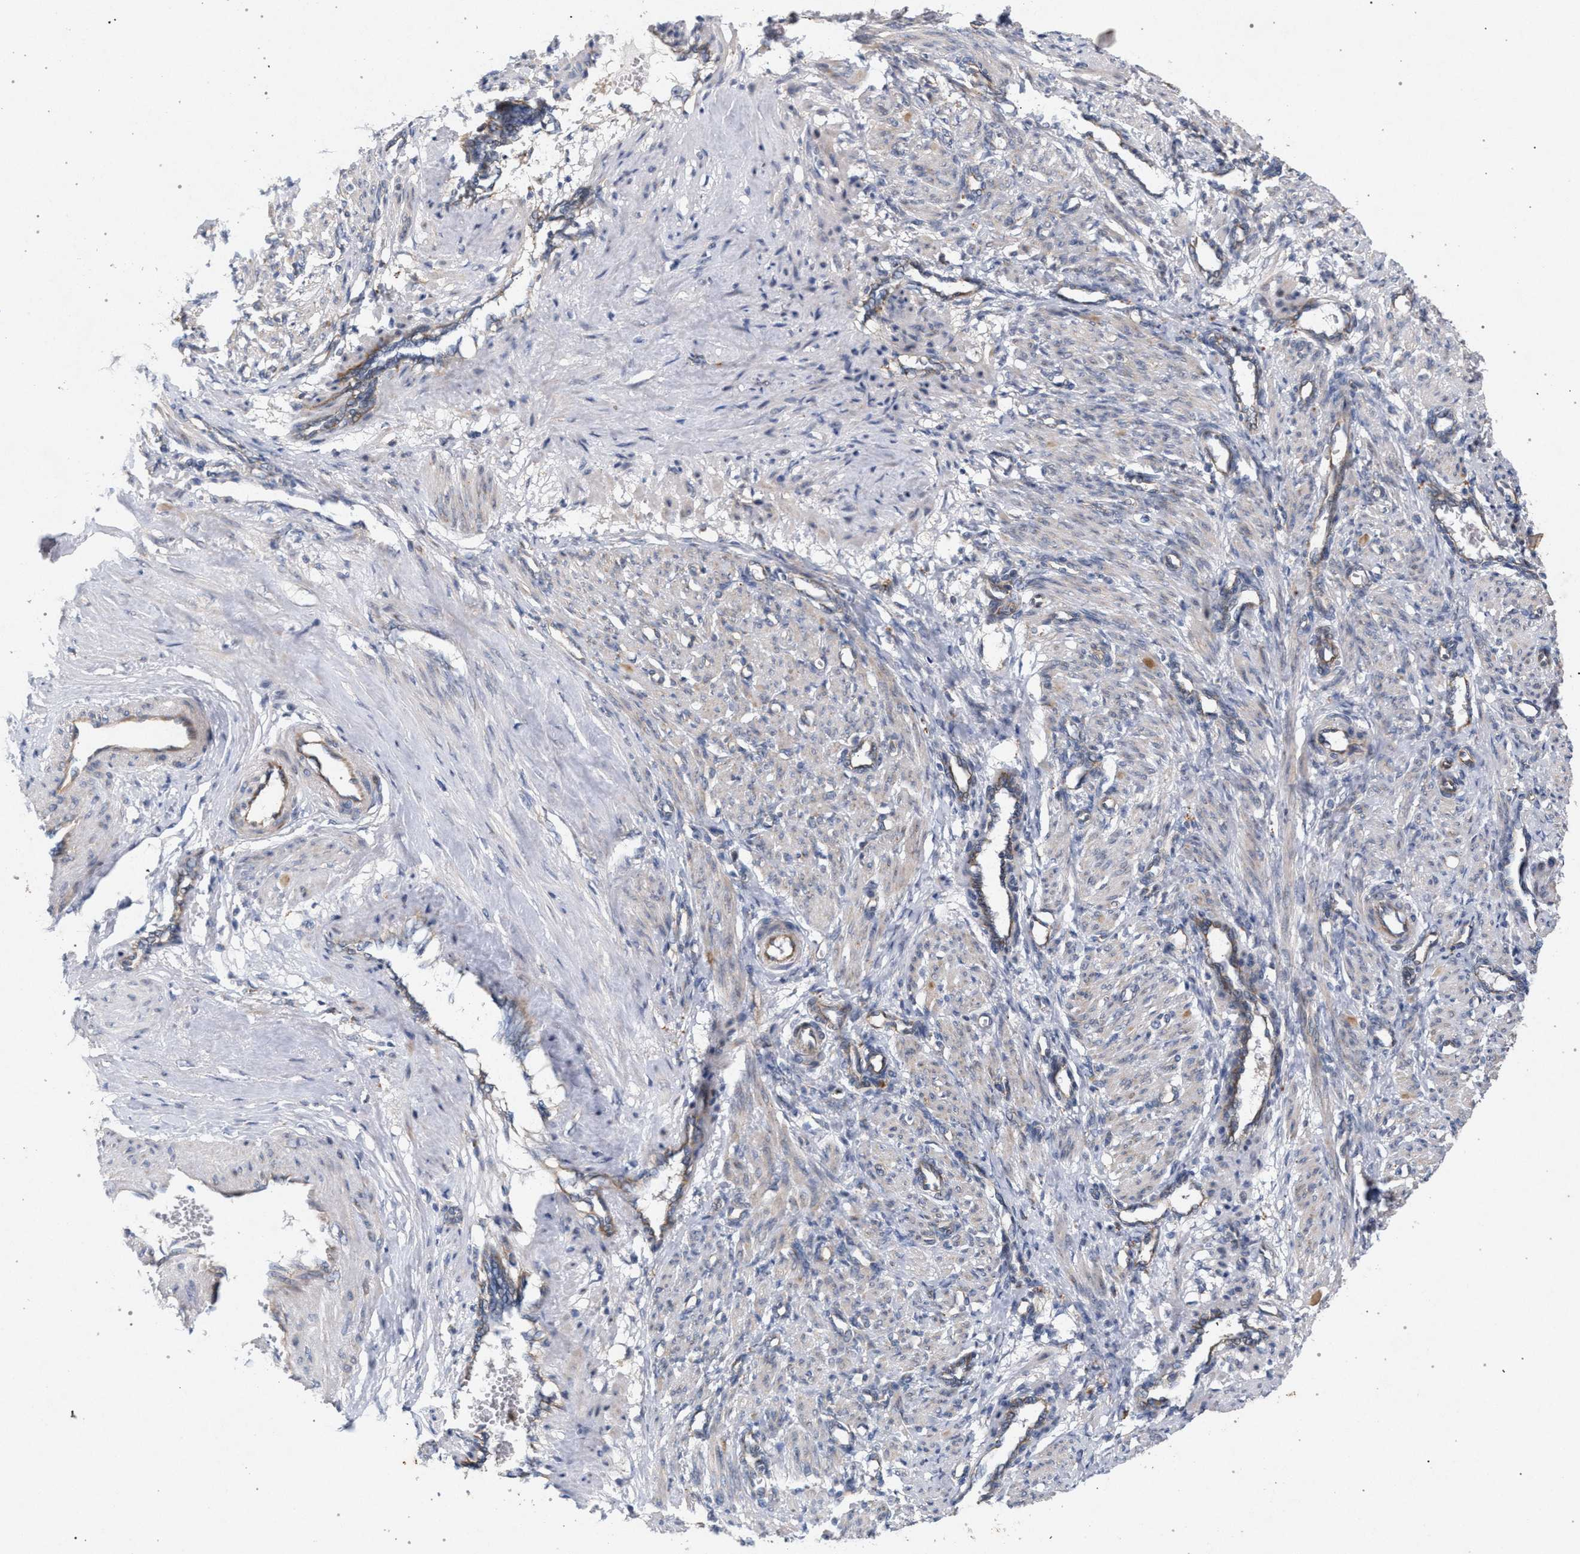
{"staining": {"intensity": "moderate", "quantity": "25%-75%", "location": "cytoplasmic/membranous"}, "tissue": "smooth muscle", "cell_type": "Smooth muscle cells", "image_type": "normal", "snomed": [{"axis": "morphology", "description": "Normal tissue, NOS"}, {"axis": "topography", "description": "Endometrium"}], "caption": "Human smooth muscle stained for a protein (brown) demonstrates moderate cytoplasmic/membranous positive positivity in about 25%-75% of smooth muscle cells.", "gene": "MAMDC2", "patient": {"sex": "female", "age": 33}}